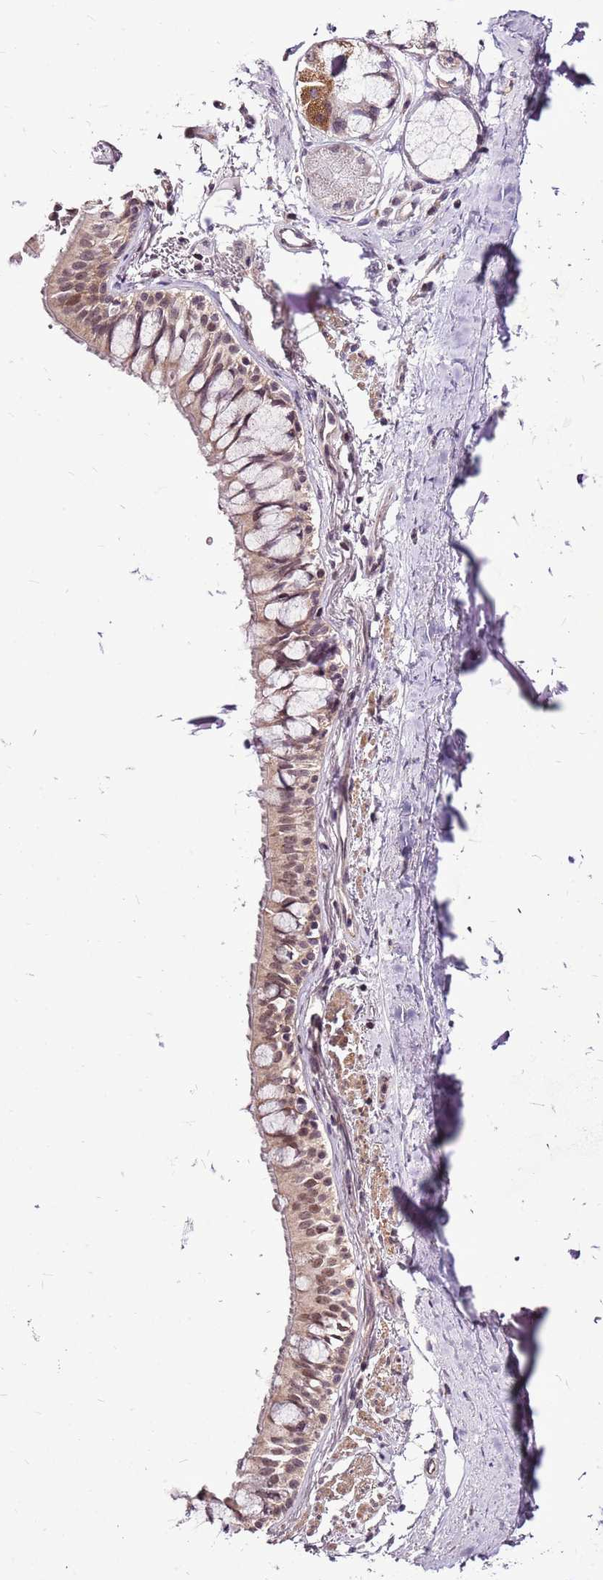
{"staining": {"intensity": "moderate", "quantity": ">75%", "location": "cytoplasmic/membranous,nuclear"}, "tissue": "bronchus", "cell_type": "Respiratory epithelial cells", "image_type": "normal", "snomed": [{"axis": "morphology", "description": "Normal tissue, NOS"}, {"axis": "topography", "description": "Bronchus"}], "caption": "High-magnification brightfield microscopy of normal bronchus stained with DAB (brown) and counterstained with hematoxylin (blue). respiratory epithelial cells exhibit moderate cytoplasmic/membranous,nuclear expression is seen in about>75% of cells.", "gene": "CCDC166", "patient": {"sex": "male", "age": 70}}